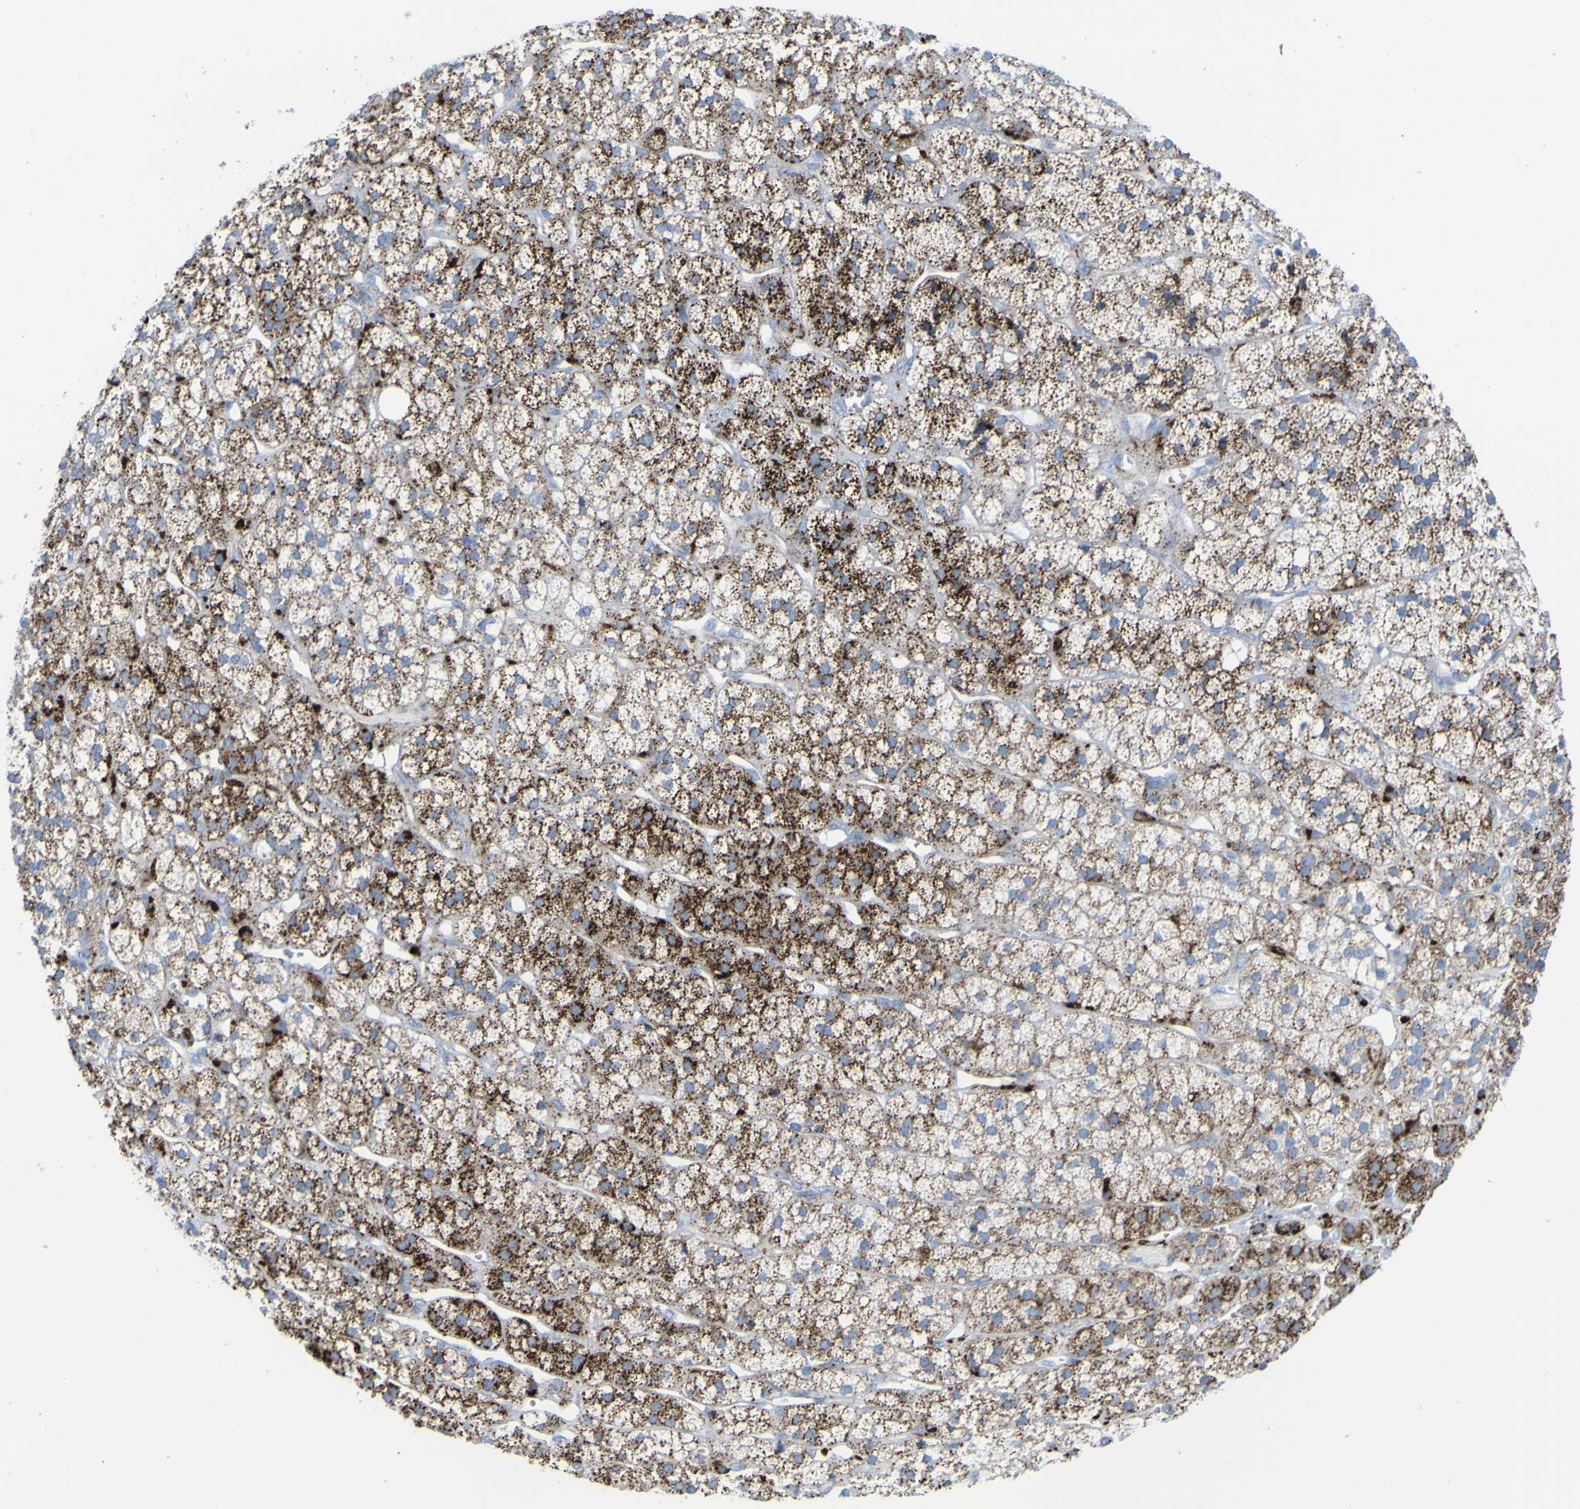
{"staining": {"intensity": "strong", "quantity": "25%-75%", "location": "cytoplasmic/membranous"}, "tissue": "adrenal gland", "cell_type": "Glandular cells", "image_type": "normal", "snomed": [{"axis": "morphology", "description": "Normal tissue, NOS"}, {"axis": "topography", "description": "Adrenal gland"}], "caption": "Immunohistochemical staining of benign adrenal gland displays 25%-75% levels of strong cytoplasmic/membranous protein staining in about 25%-75% of glandular cells.", "gene": "PLD3", "patient": {"sex": "male", "age": 56}}